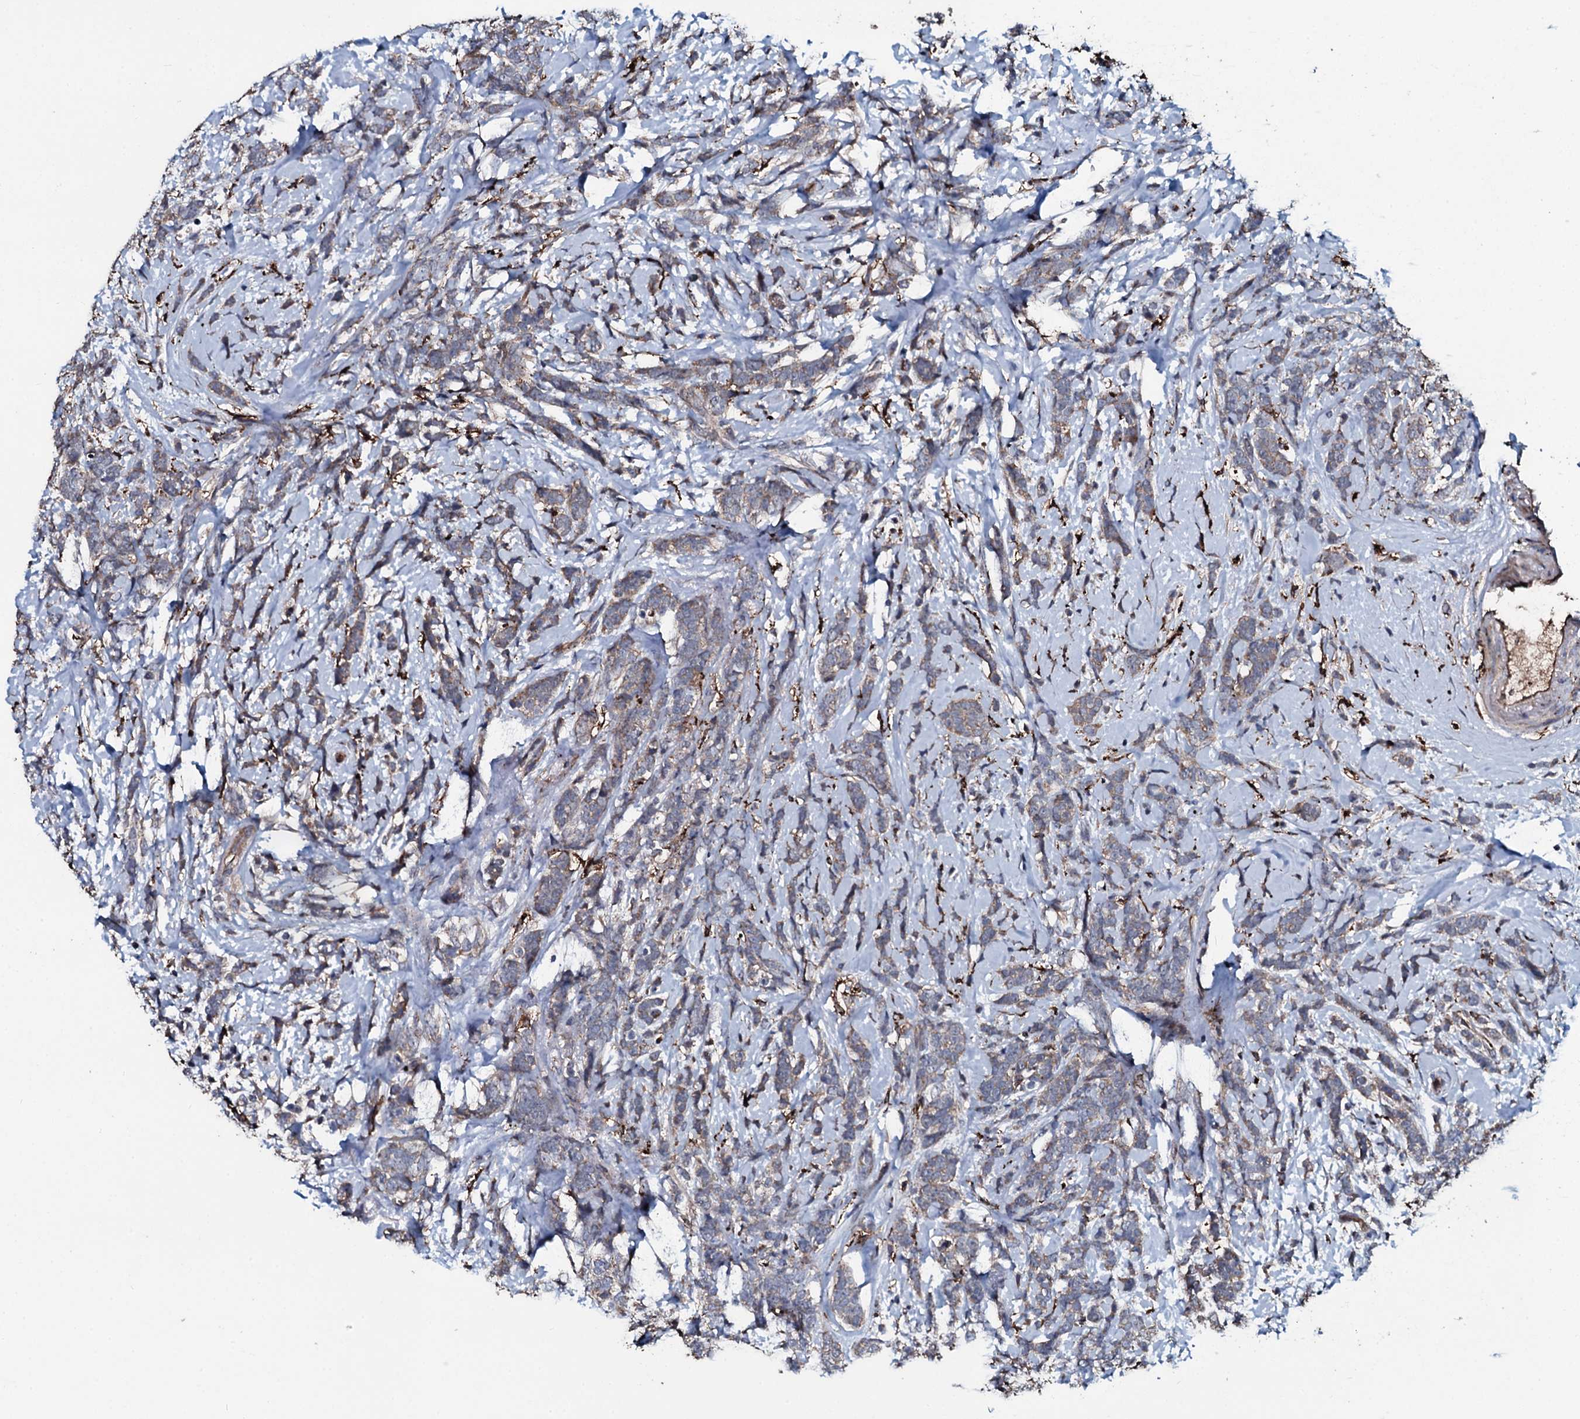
{"staining": {"intensity": "weak", "quantity": "25%-75%", "location": "cytoplasmic/membranous"}, "tissue": "breast cancer", "cell_type": "Tumor cells", "image_type": "cancer", "snomed": [{"axis": "morphology", "description": "Lobular carcinoma"}, {"axis": "topography", "description": "Breast"}], "caption": "This is an image of immunohistochemistry staining of breast cancer (lobular carcinoma), which shows weak expression in the cytoplasmic/membranous of tumor cells.", "gene": "TPGS2", "patient": {"sex": "female", "age": 58}}